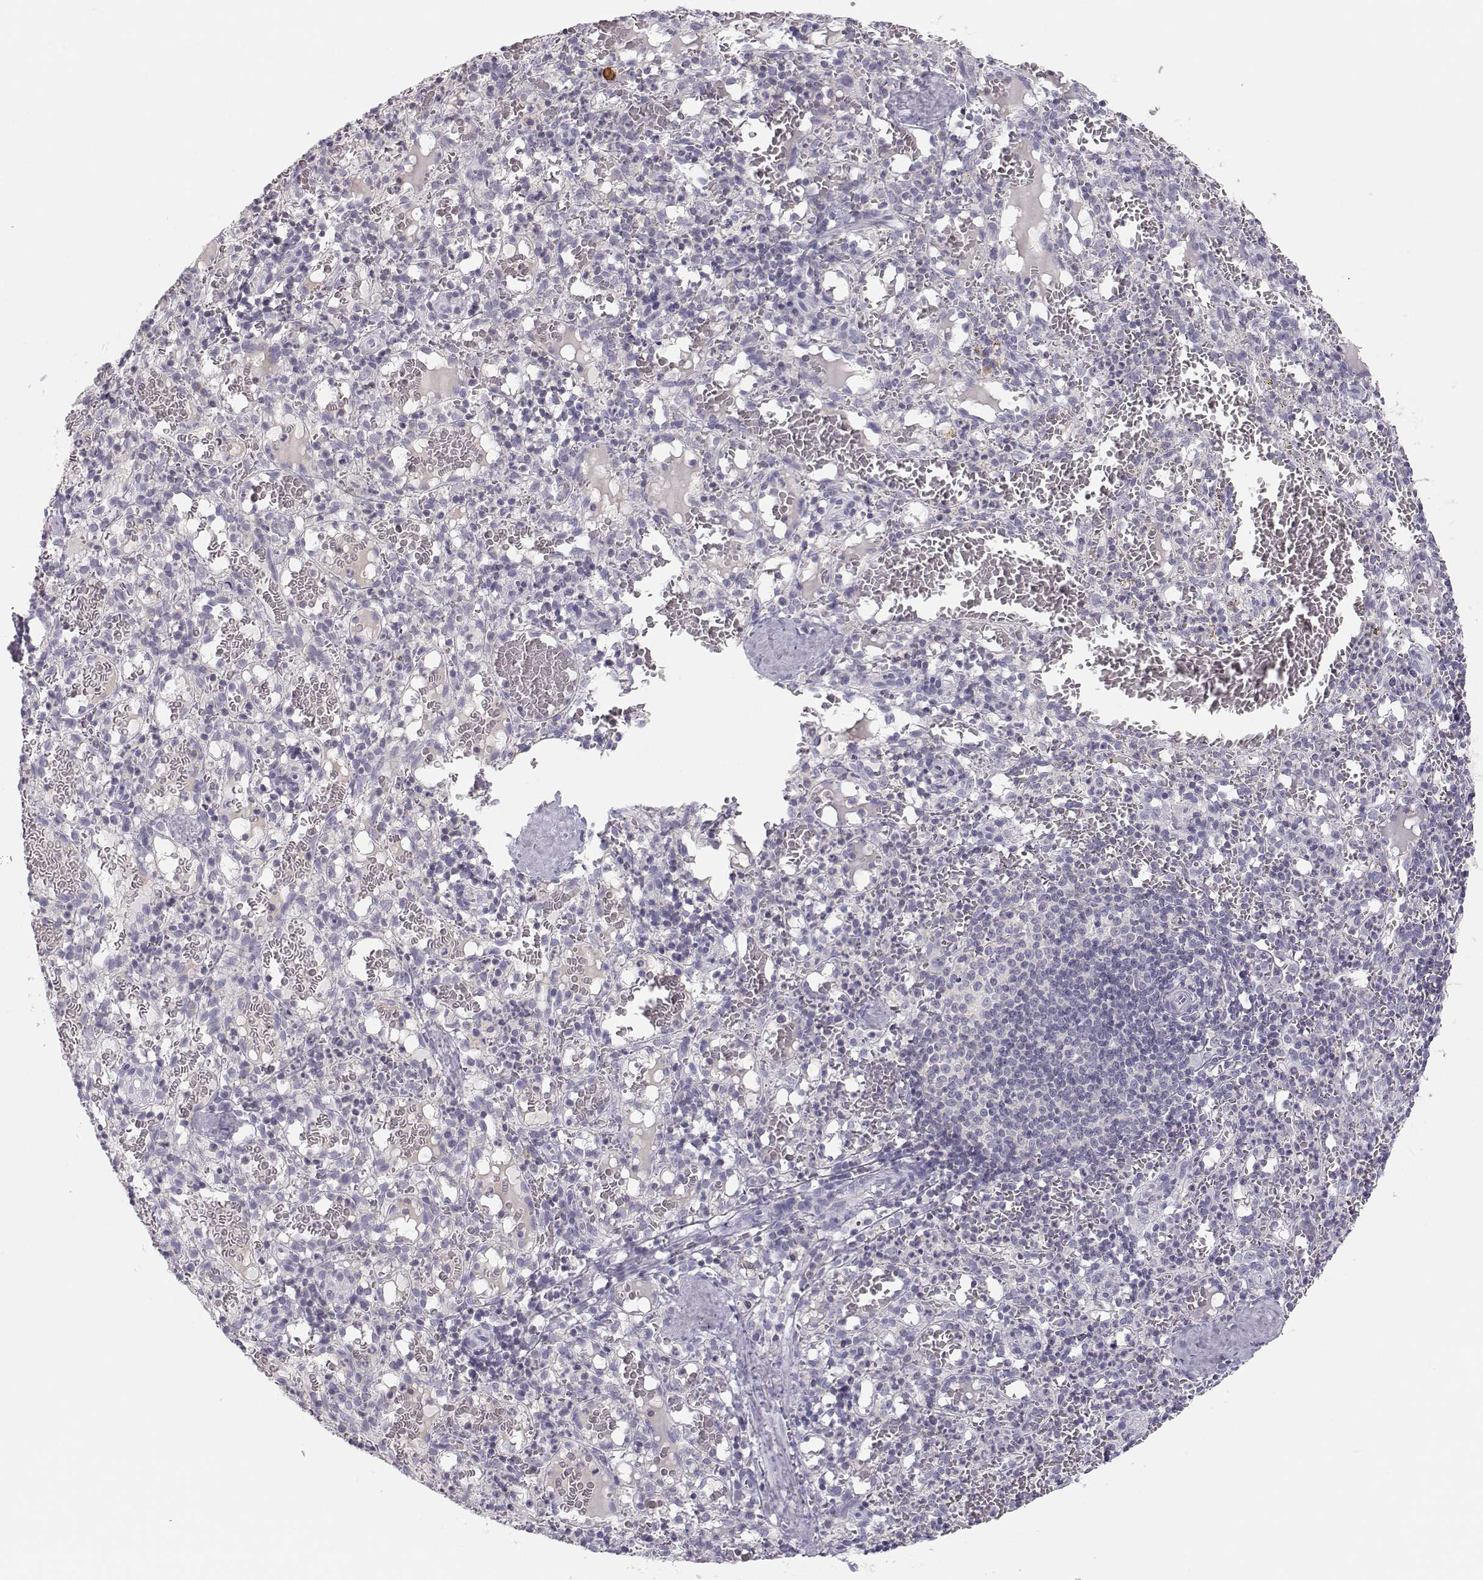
{"staining": {"intensity": "negative", "quantity": "none", "location": "none"}, "tissue": "spleen", "cell_type": "Cells in red pulp", "image_type": "normal", "snomed": [{"axis": "morphology", "description": "Normal tissue, NOS"}, {"axis": "topography", "description": "Spleen"}], "caption": "High magnification brightfield microscopy of benign spleen stained with DAB (3,3'-diaminobenzidine) (brown) and counterstained with hematoxylin (blue): cells in red pulp show no significant expression. (DAB IHC with hematoxylin counter stain).", "gene": "FAM166A", "patient": {"sex": "male", "age": 11}}